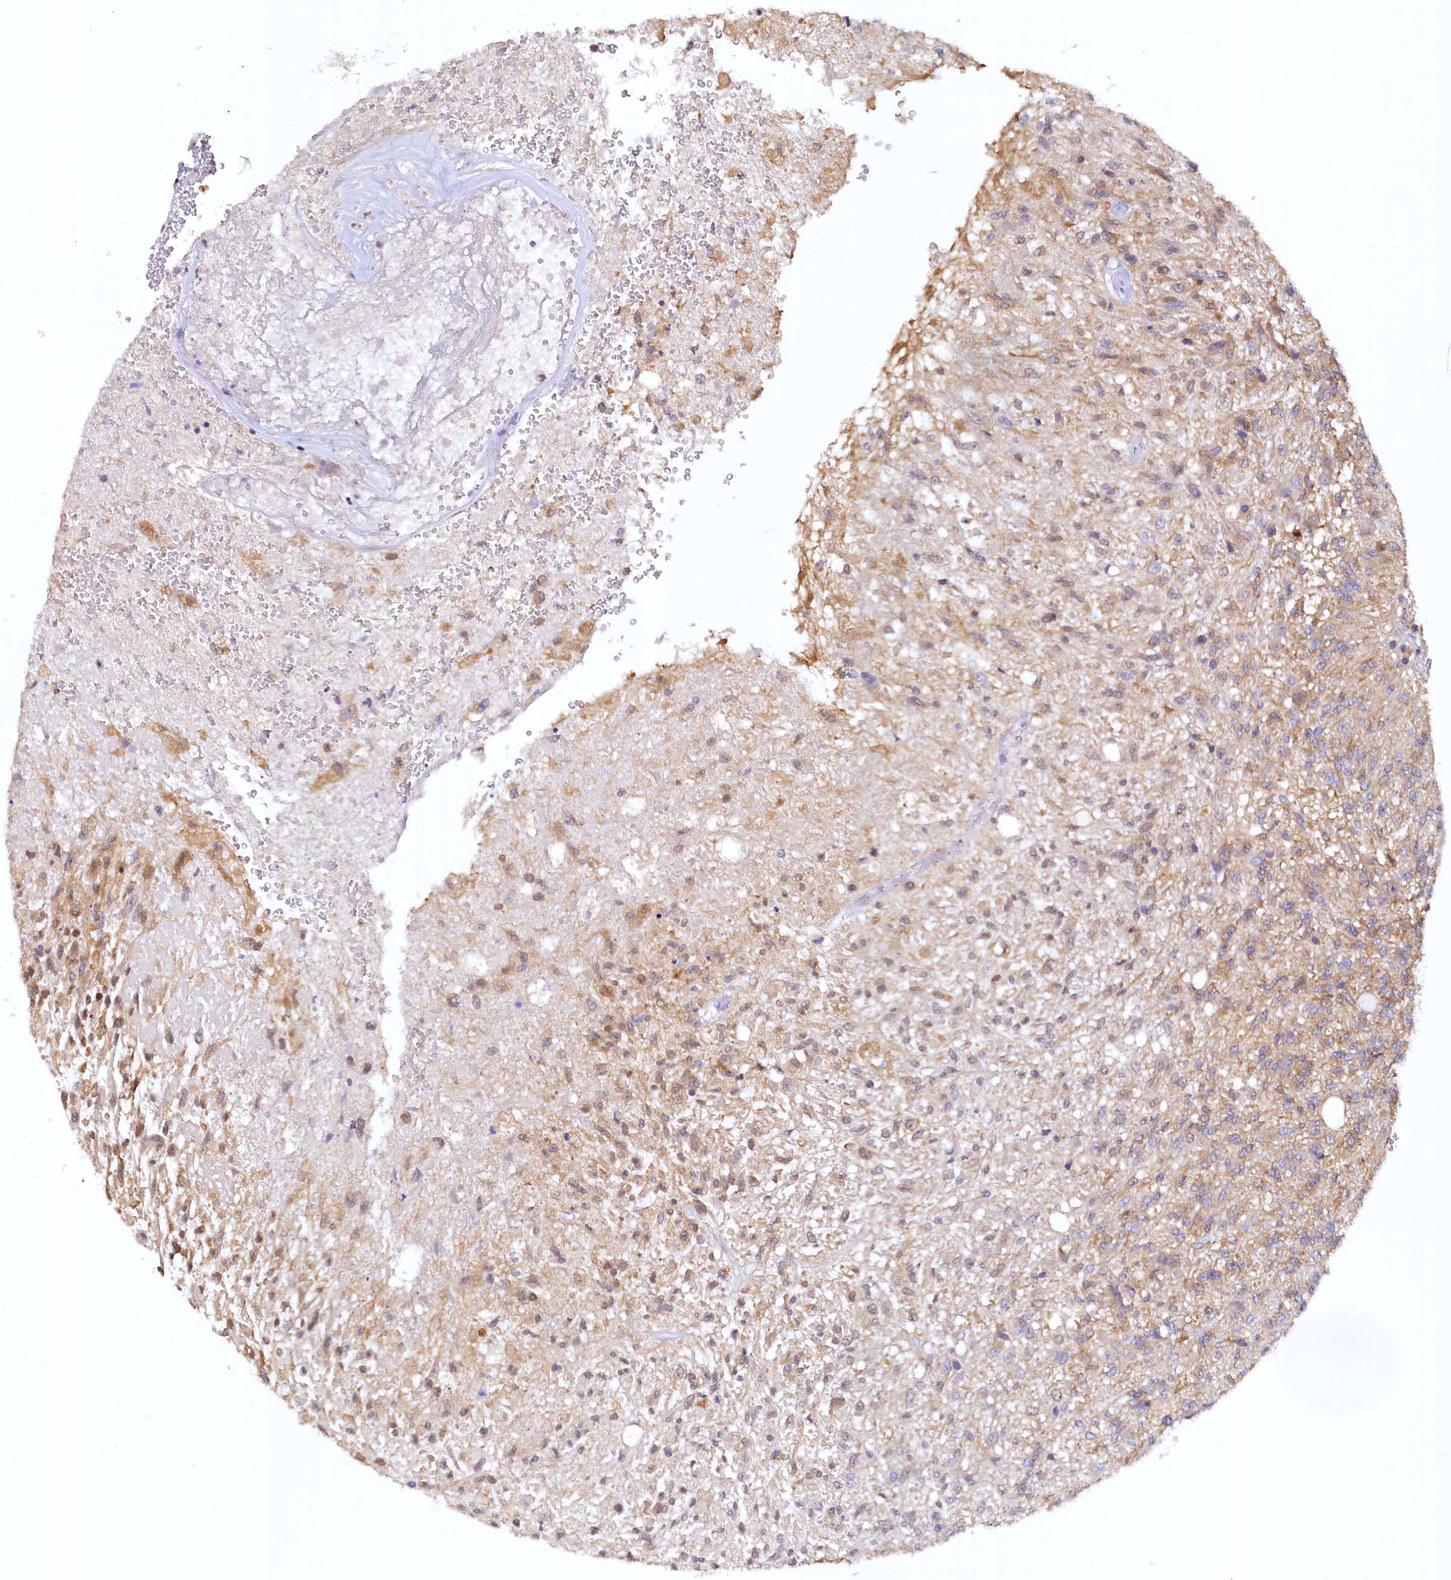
{"staining": {"intensity": "moderate", "quantity": ">75%", "location": "cytoplasmic/membranous,nuclear"}, "tissue": "glioma", "cell_type": "Tumor cells", "image_type": "cancer", "snomed": [{"axis": "morphology", "description": "Glioma, malignant, High grade"}, {"axis": "topography", "description": "Brain"}], "caption": "This micrograph demonstrates IHC staining of malignant glioma (high-grade), with medium moderate cytoplasmic/membranous and nuclear expression in approximately >75% of tumor cells.", "gene": "PAAF1", "patient": {"sex": "male", "age": 56}}